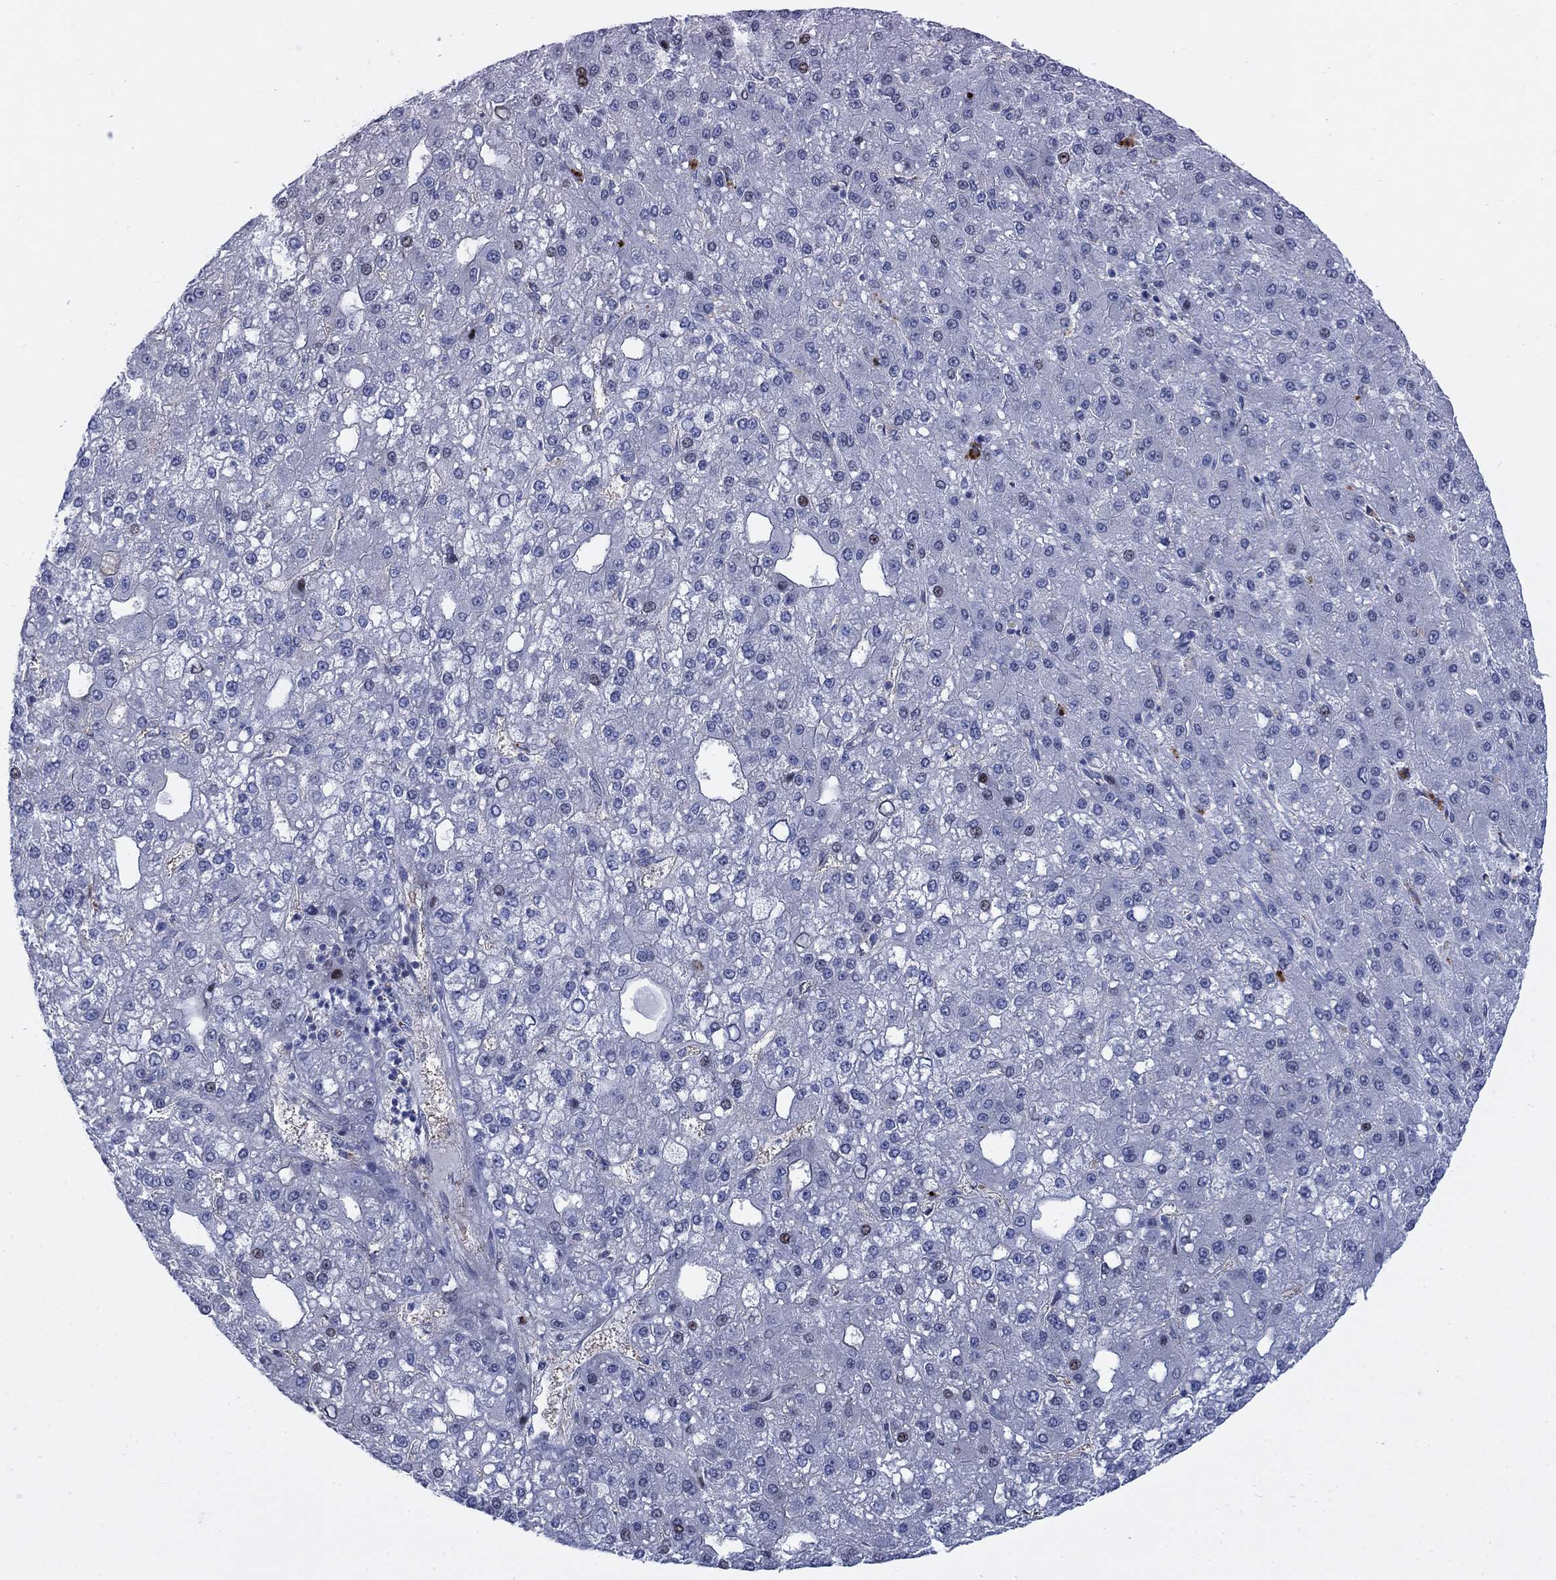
{"staining": {"intensity": "negative", "quantity": "none", "location": "none"}, "tissue": "liver cancer", "cell_type": "Tumor cells", "image_type": "cancer", "snomed": [{"axis": "morphology", "description": "Carcinoma, Hepatocellular, NOS"}, {"axis": "topography", "description": "Liver"}], "caption": "Immunohistochemistry of liver cancer (hepatocellular carcinoma) reveals no positivity in tumor cells.", "gene": "MYO3A", "patient": {"sex": "male", "age": 67}}